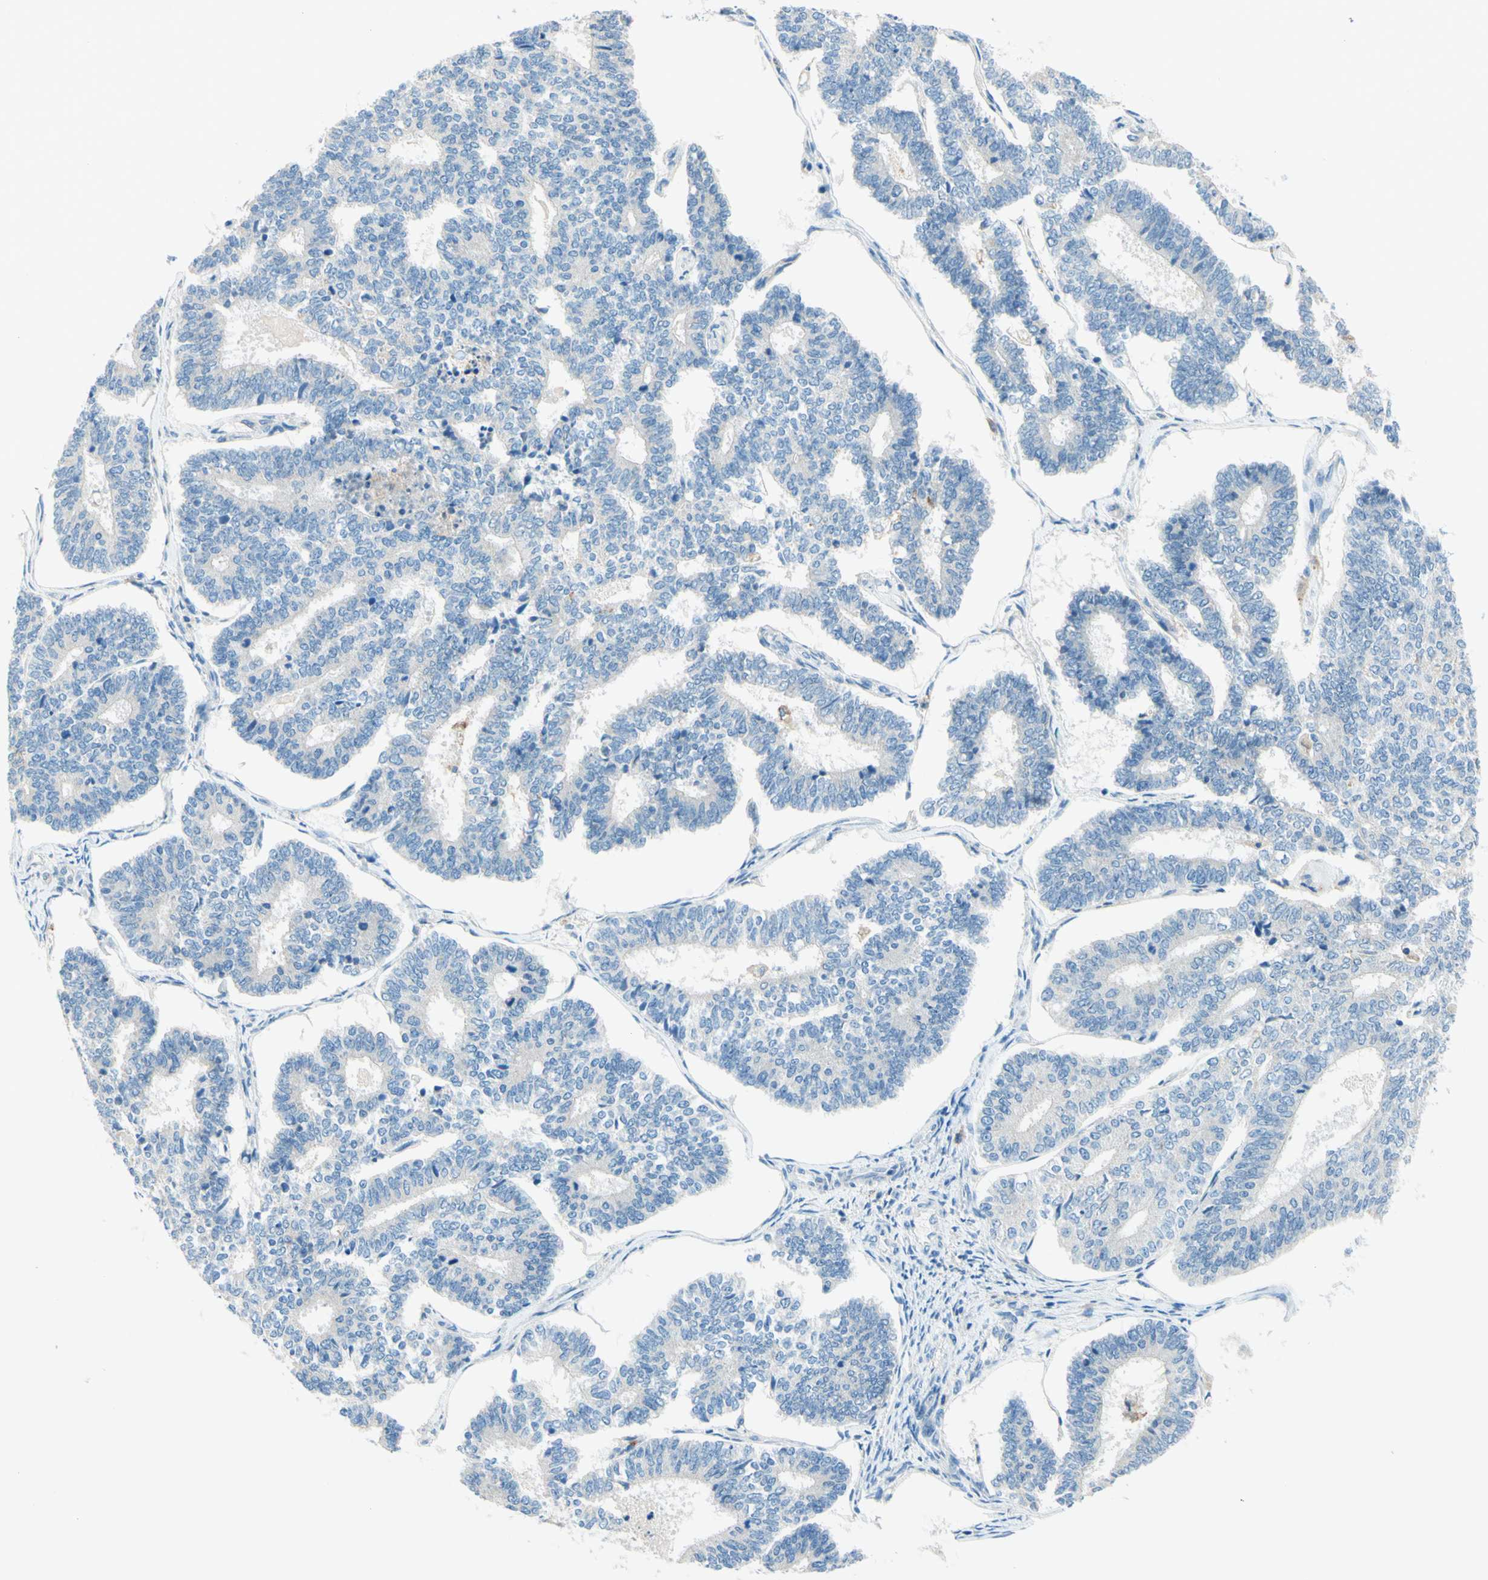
{"staining": {"intensity": "negative", "quantity": "none", "location": "none"}, "tissue": "endometrial cancer", "cell_type": "Tumor cells", "image_type": "cancer", "snomed": [{"axis": "morphology", "description": "Adenocarcinoma, NOS"}, {"axis": "topography", "description": "Endometrium"}], "caption": "Photomicrograph shows no protein staining in tumor cells of endometrial adenocarcinoma tissue.", "gene": "SIGLEC9", "patient": {"sex": "female", "age": 70}}